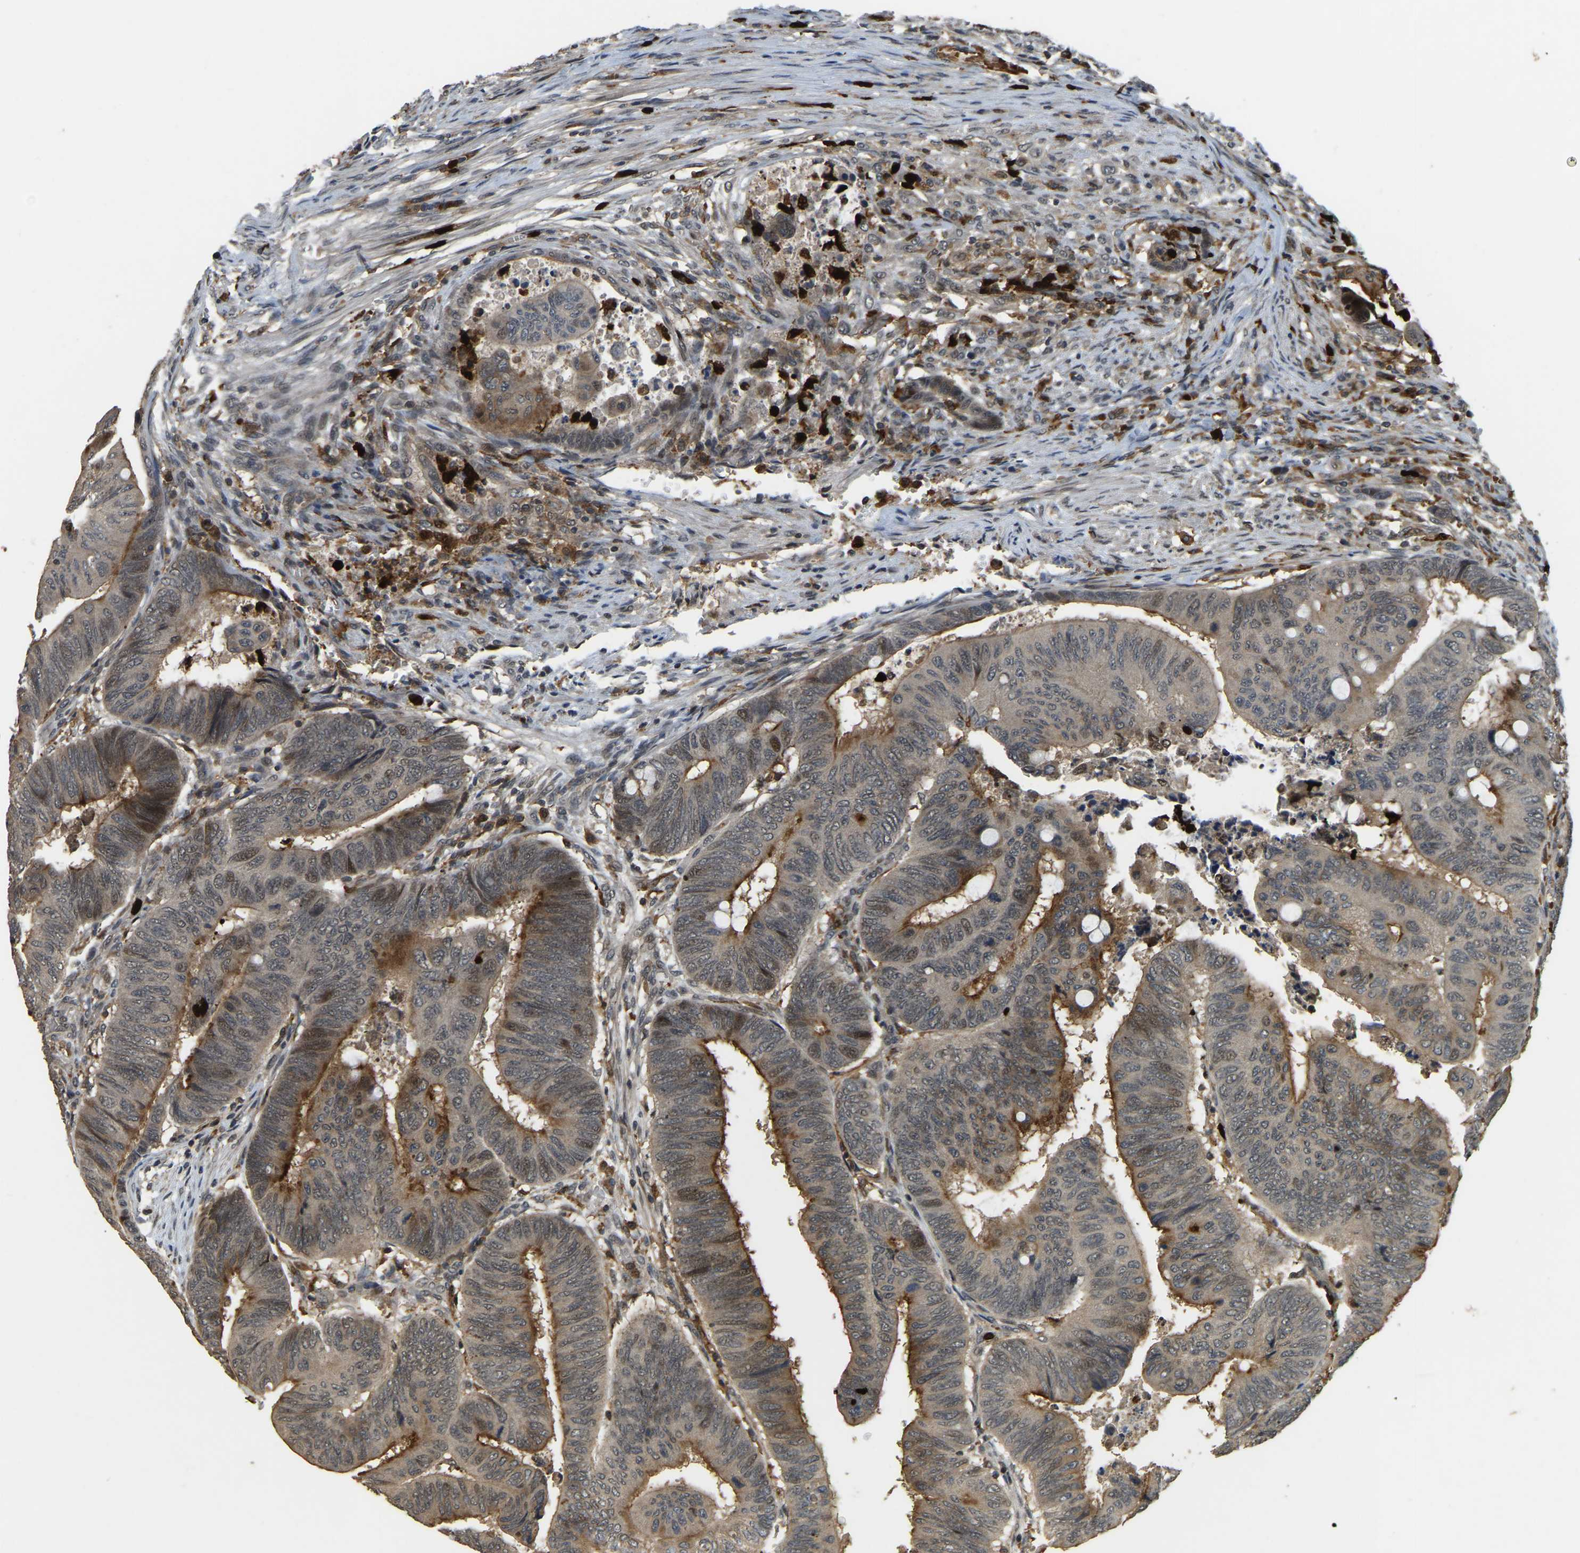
{"staining": {"intensity": "moderate", "quantity": "25%-75%", "location": "cytoplasmic/membranous"}, "tissue": "colorectal cancer", "cell_type": "Tumor cells", "image_type": "cancer", "snomed": [{"axis": "morphology", "description": "Normal tissue, NOS"}, {"axis": "morphology", "description": "Adenocarcinoma, NOS"}, {"axis": "topography", "description": "Rectum"}, {"axis": "topography", "description": "Peripheral nerve tissue"}], "caption": "This image displays IHC staining of colorectal adenocarcinoma, with medium moderate cytoplasmic/membranous positivity in about 25%-75% of tumor cells.", "gene": "RNF141", "patient": {"sex": "male", "age": 92}}